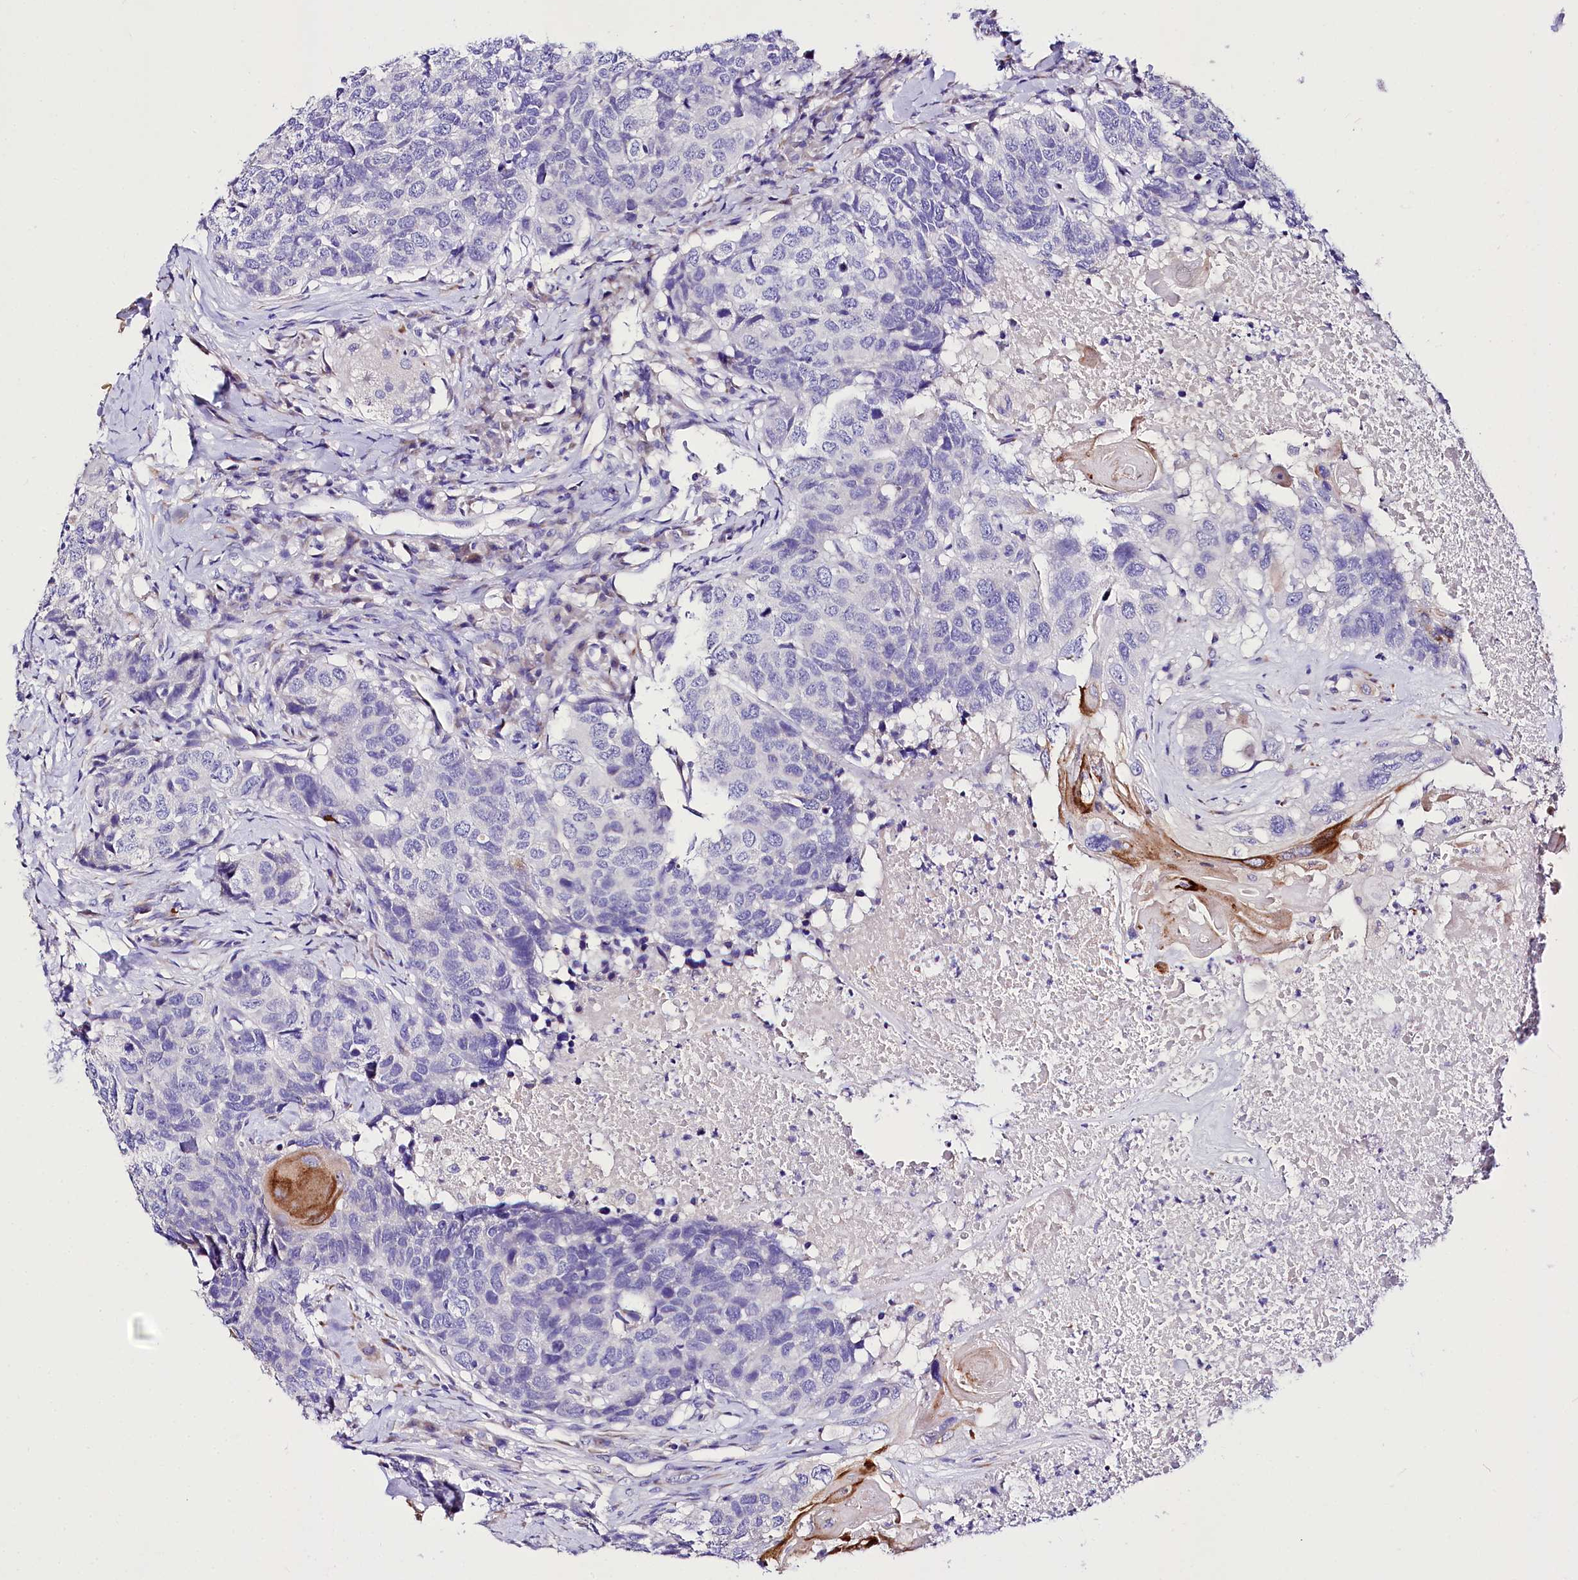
{"staining": {"intensity": "strong", "quantity": "<25%", "location": "cytoplasmic/membranous"}, "tissue": "head and neck cancer", "cell_type": "Tumor cells", "image_type": "cancer", "snomed": [{"axis": "morphology", "description": "Squamous cell carcinoma, NOS"}, {"axis": "topography", "description": "Head-Neck"}], "caption": "Immunohistochemistry micrograph of head and neck cancer (squamous cell carcinoma) stained for a protein (brown), which demonstrates medium levels of strong cytoplasmic/membranous staining in about <25% of tumor cells.", "gene": "A2ML1", "patient": {"sex": "male", "age": 66}}